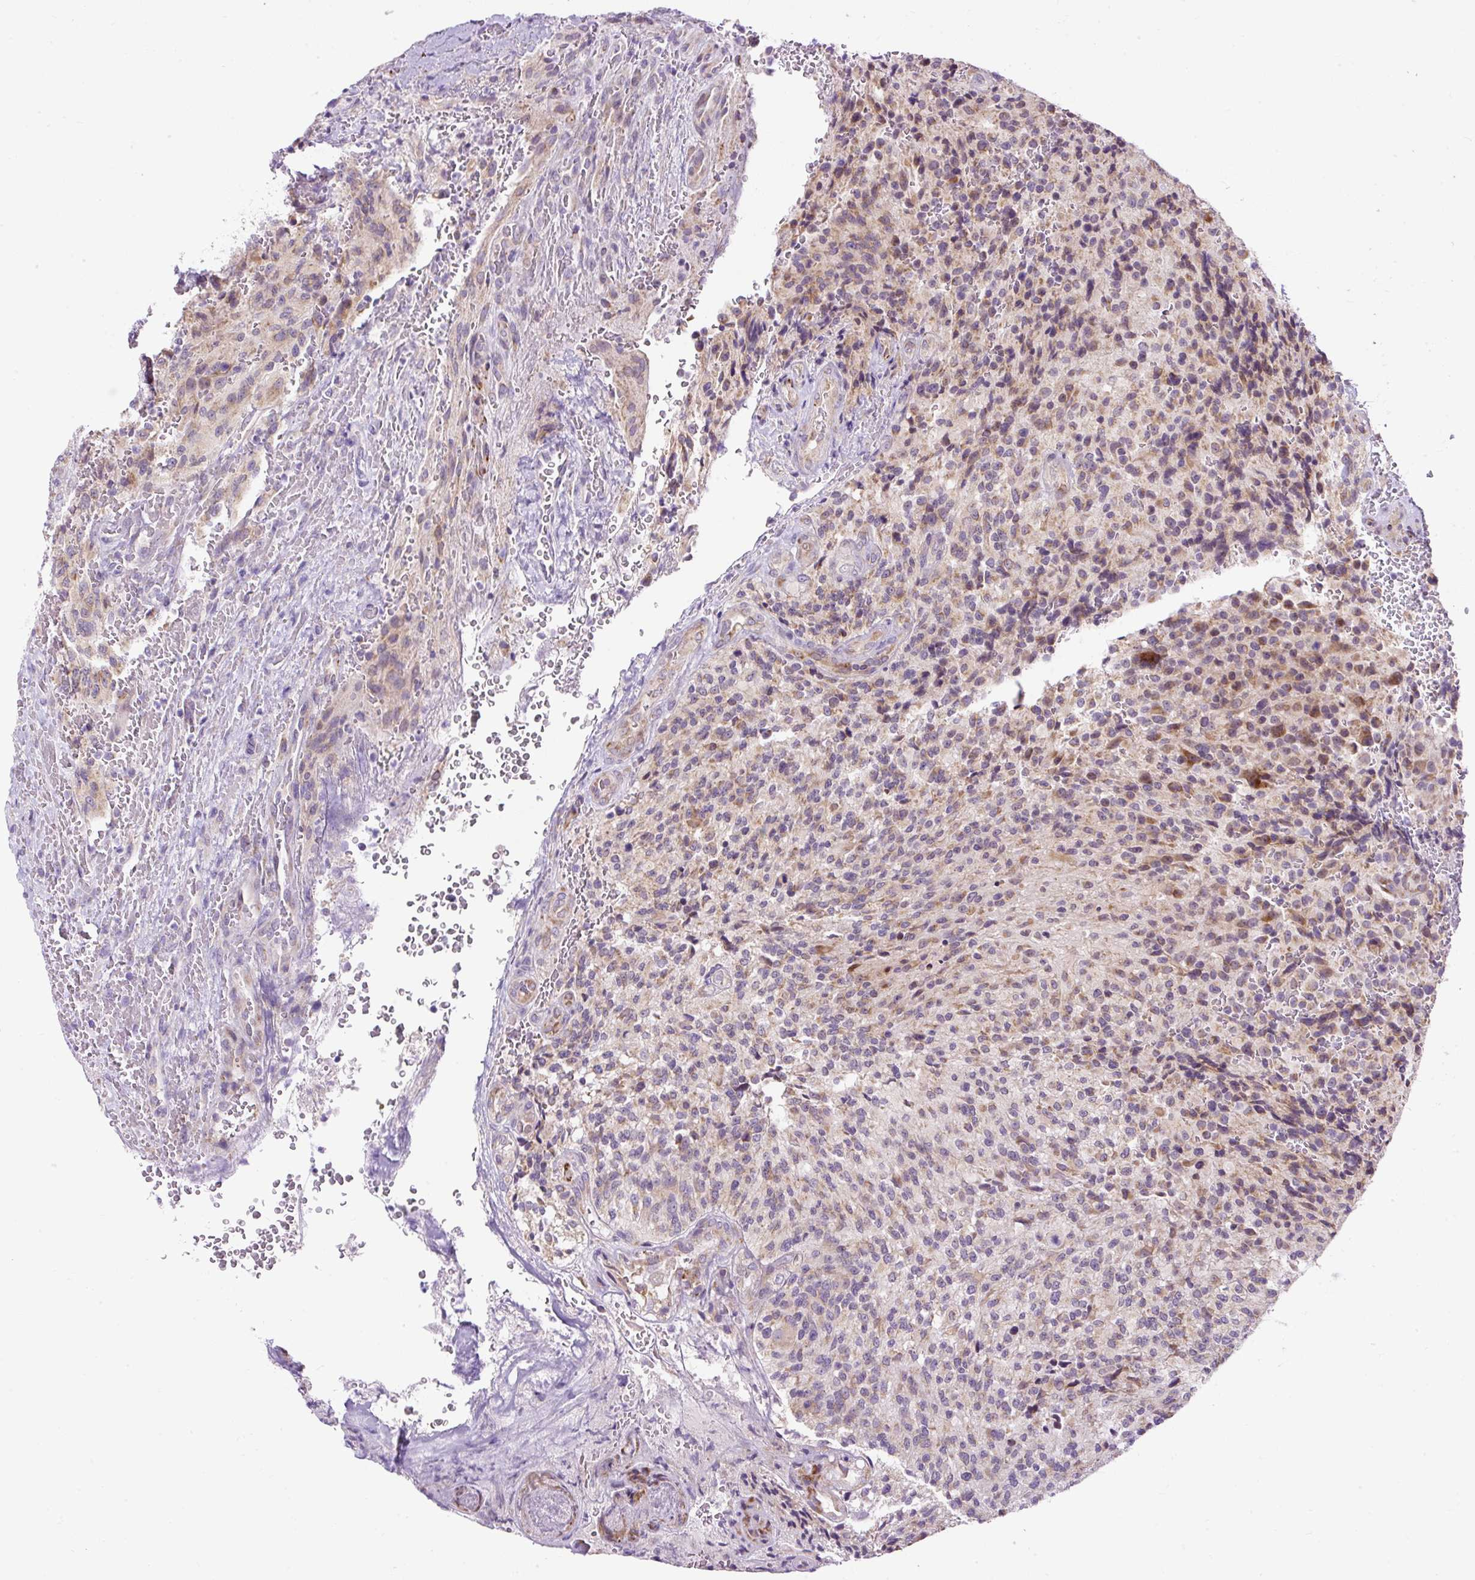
{"staining": {"intensity": "weak", "quantity": "25%-75%", "location": "cytoplasmic/membranous"}, "tissue": "glioma", "cell_type": "Tumor cells", "image_type": "cancer", "snomed": [{"axis": "morphology", "description": "Normal tissue, NOS"}, {"axis": "morphology", "description": "Glioma, malignant, High grade"}, {"axis": "topography", "description": "Cerebral cortex"}], "caption": "There is low levels of weak cytoplasmic/membranous positivity in tumor cells of glioma, as demonstrated by immunohistochemical staining (brown color).", "gene": "FMC1", "patient": {"sex": "male", "age": 56}}